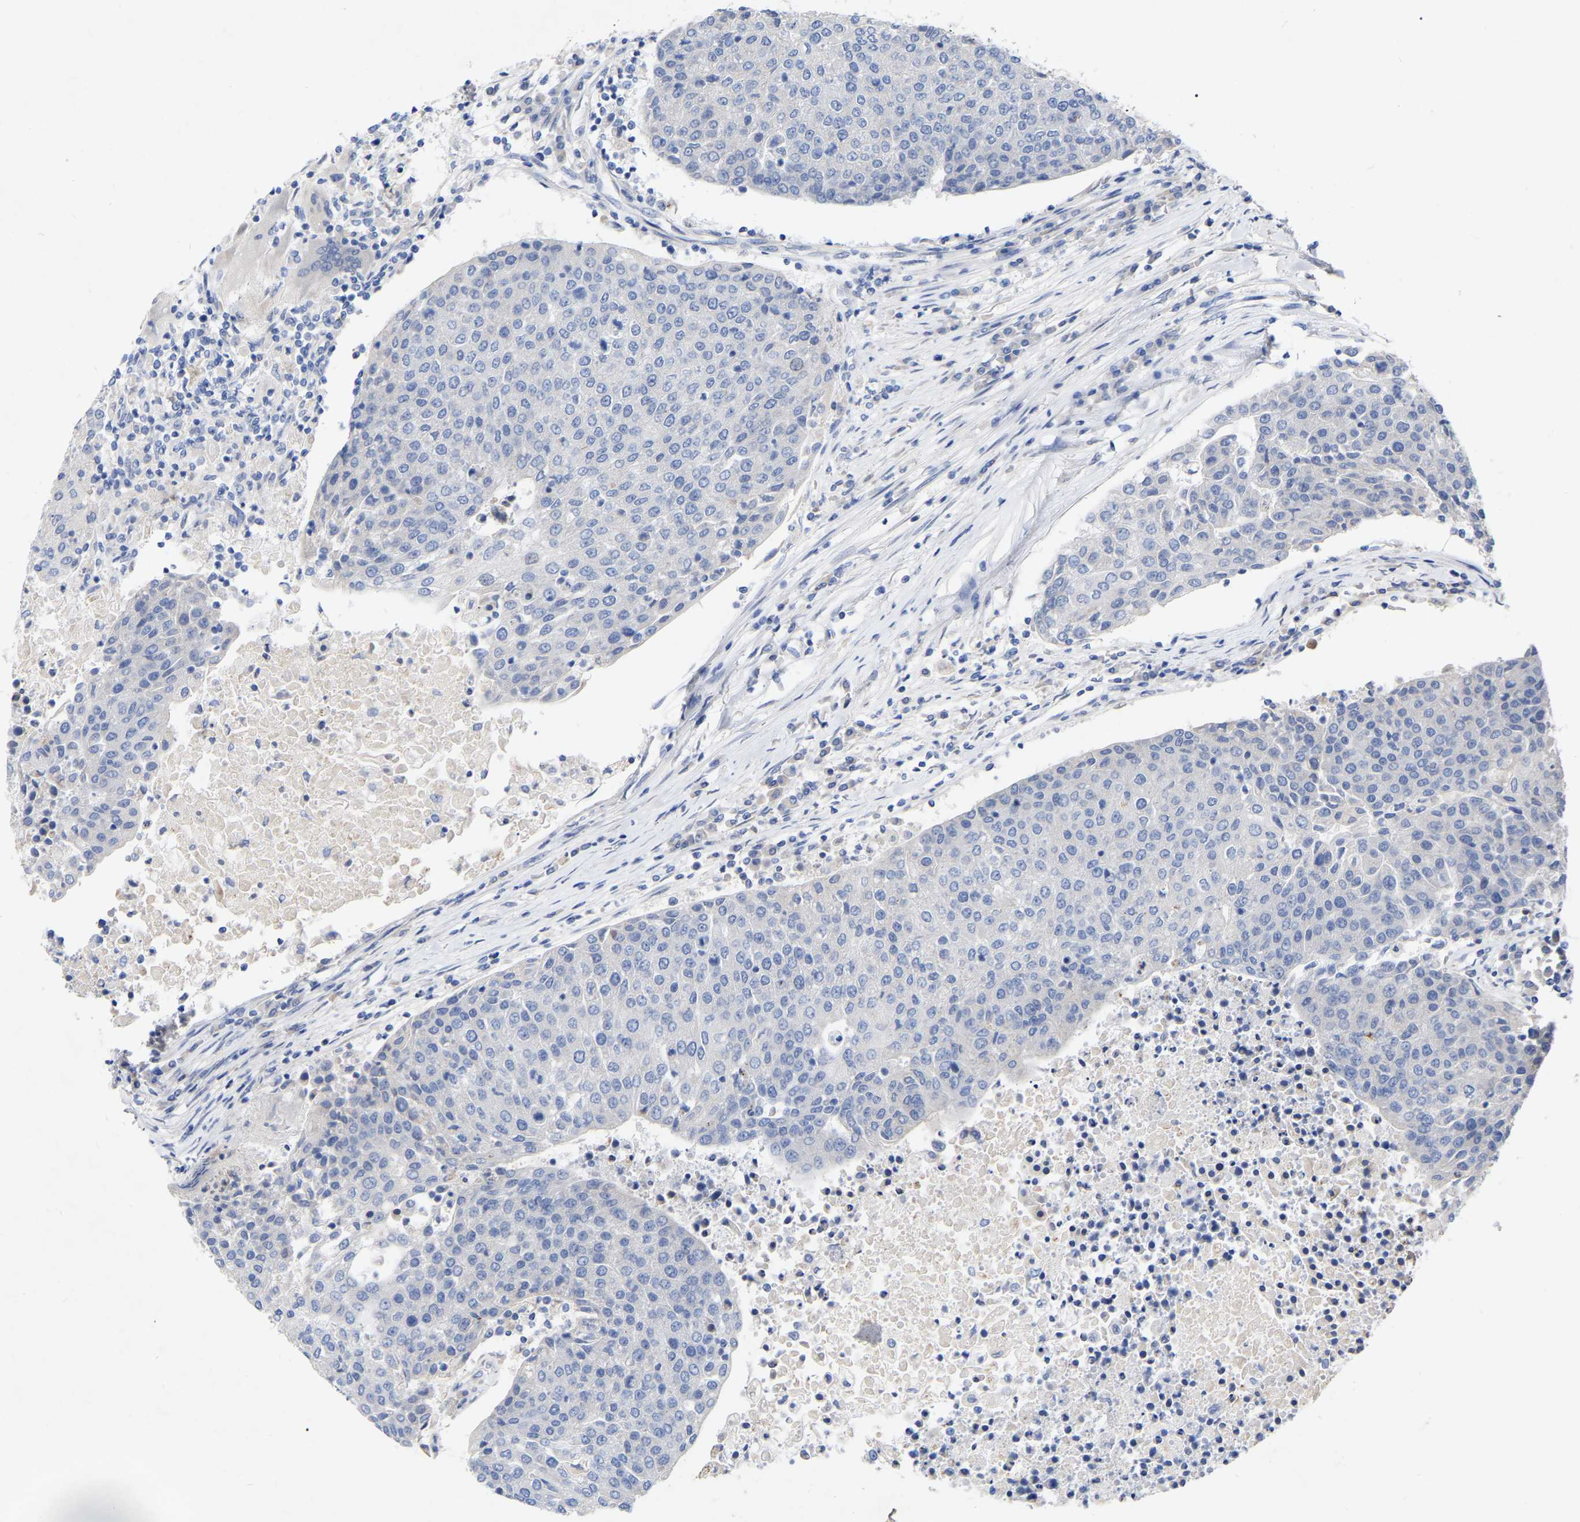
{"staining": {"intensity": "negative", "quantity": "none", "location": "none"}, "tissue": "urothelial cancer", "cell_type": "Tumor cells", "image_type": "cancer", "snomed": [{"axis": "morphology", "description": "Urothelial carcinoma, High grade"}, {"axis": "topography", "description": "Urinary bladder"}], "caption": "Immunohistochemistry (IHC) photomicrograph of neoplastic tissue: human urothelial carcinoma (high-grade) stained with DAB (3,3'-diaminobenzidine) exhibits no significant protein positivity in tumor cells. Brightfield microscopy of immunohistochemistry (IHC) stained with DAB (brown) and hematoxylin (blue), captured at high magnification.", "gene": "STRIP2", "patient": {"sex": "female", "age": 85}}